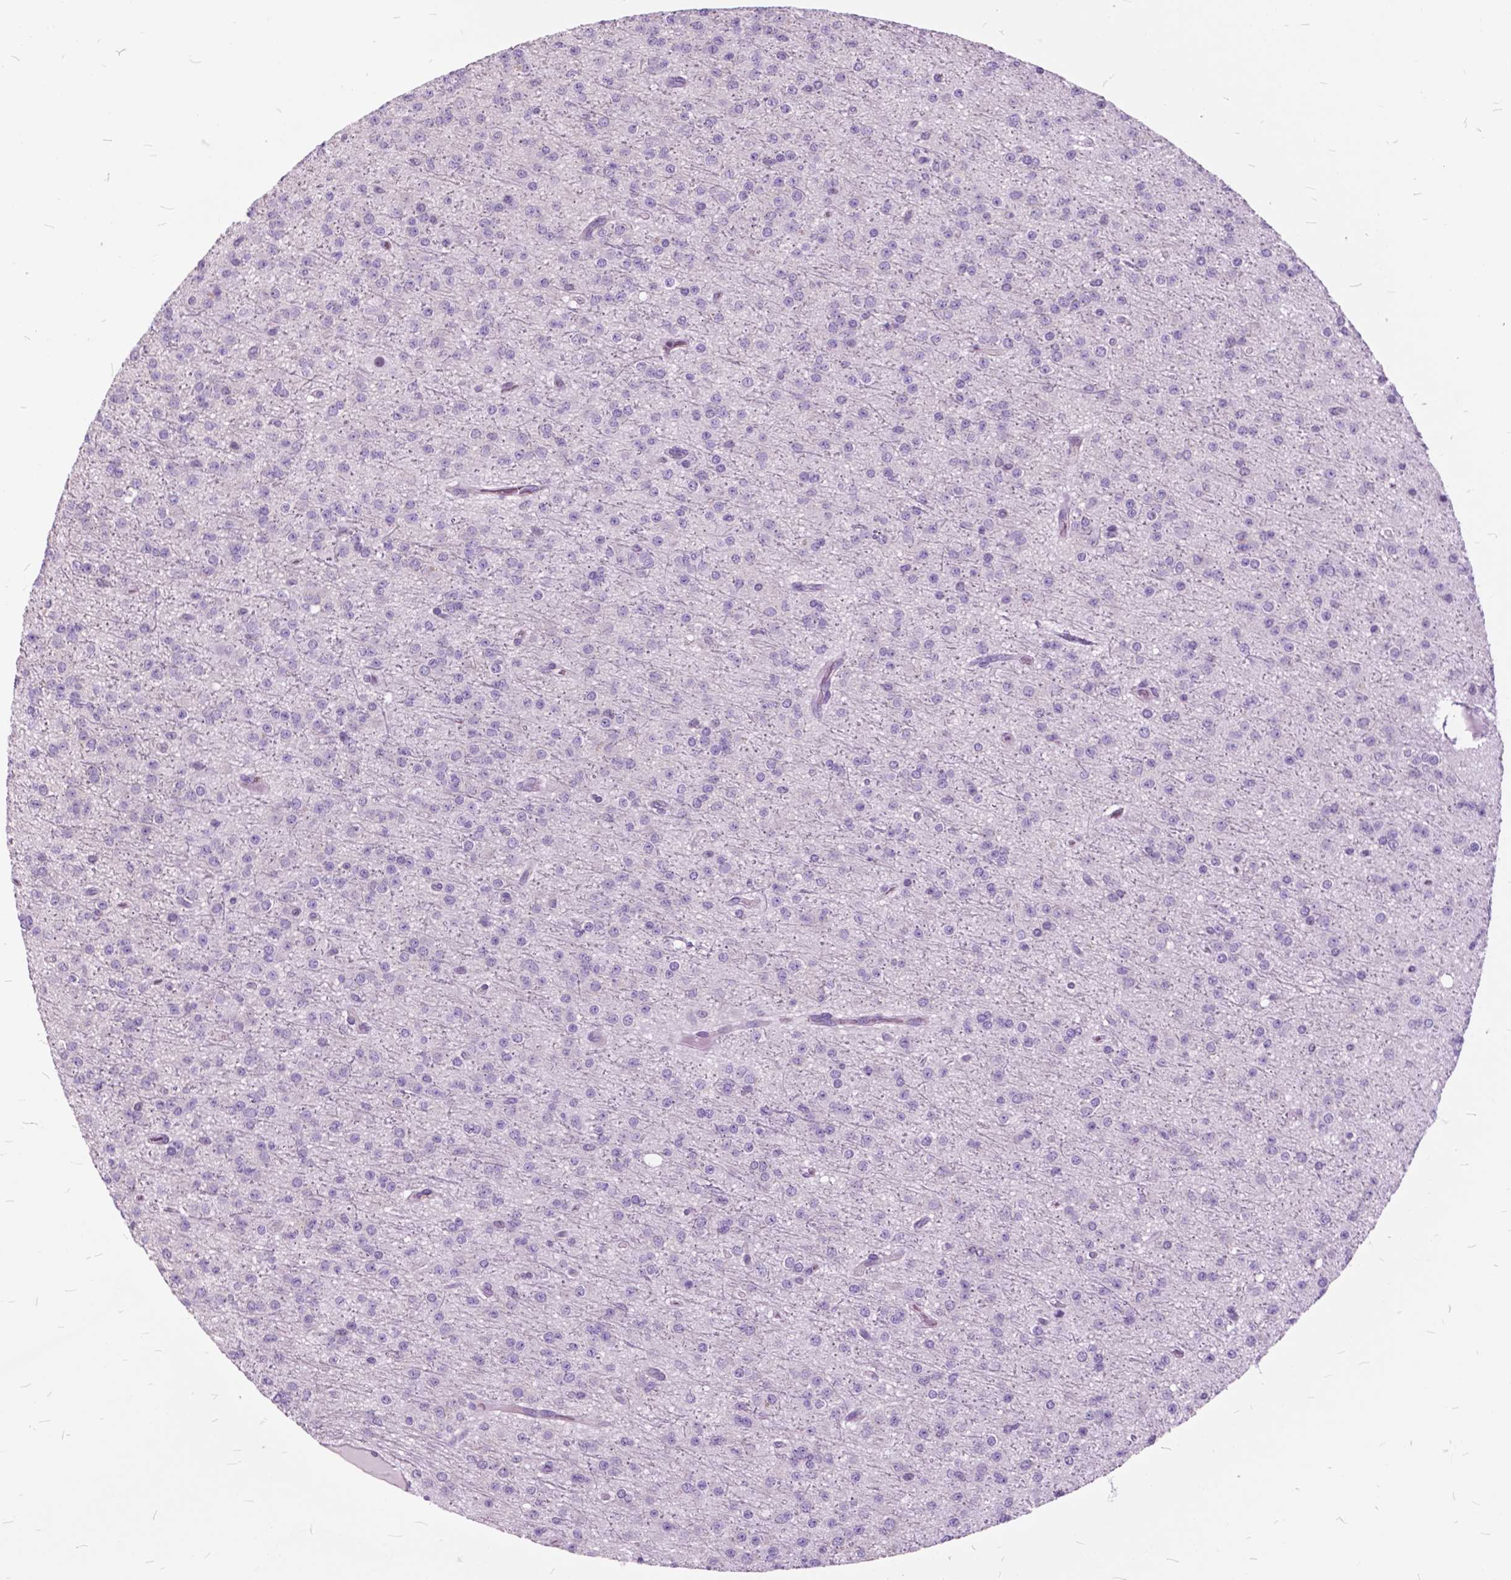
{"staining": {"intensity": "negative", "quantity": "none", "location": "none"}, "tissue": "glioma", "cell_type": "Tumor cells", "image_type": "cancer", "snomed": [{"axis": "morphology", "description": "Glioma, malignant, Low grade"}, {"axis": "topography", "description": "Brain"}], "caption": "The immunohistochemistry histopathology image has no significant expression in tumor cells of malignant glioma (low-grade) tissue. The staining was performed using DAB (3,3'-diaminobenzidine) to visualize the protein expression in brown, while the nuclei were stained in blue with hematoxylin (Magnification: 20x).", "gene": "SP140", "patient": {"sex": "male", "age": 27}}